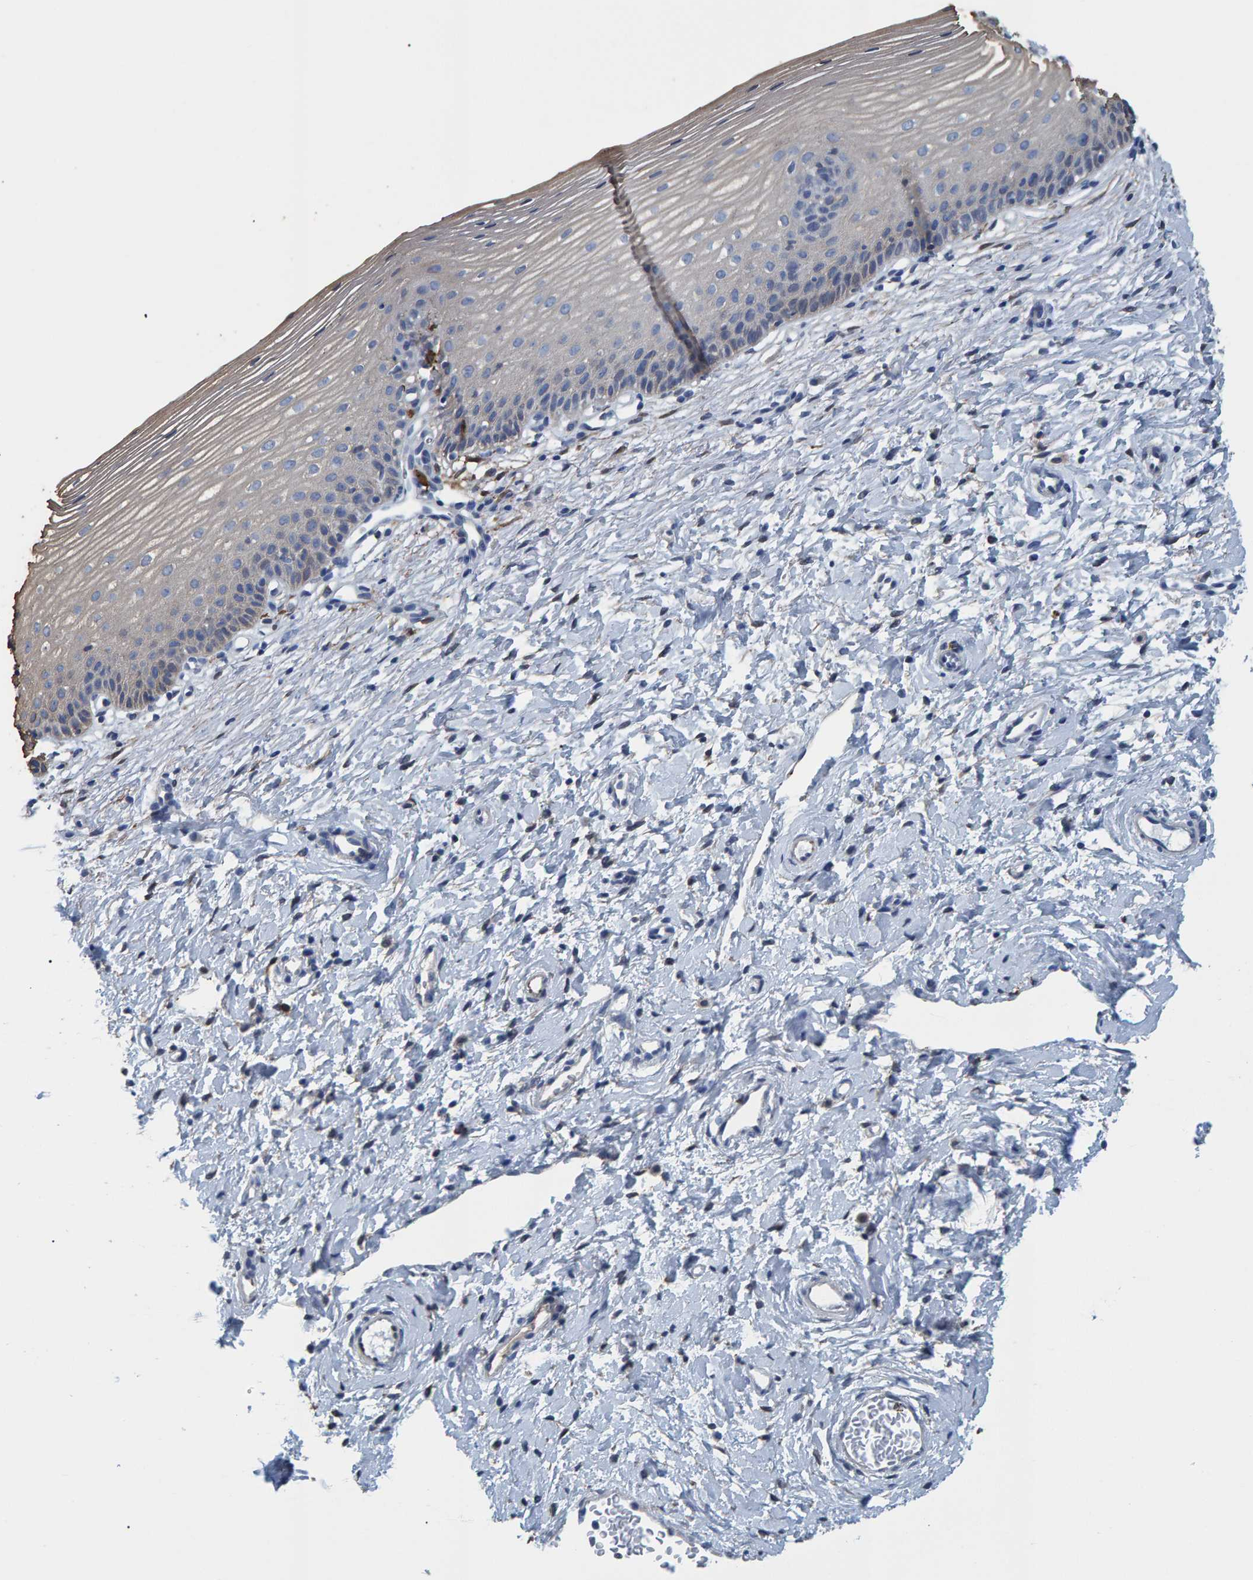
{"staining": {"intensity": "moderate", "quantity": "<25%", "location": "cytoplasmic/membranous,nuclear"}, "tissue": "cervix", "cell_type": "Glandular cells", "image_type": "normal", "snomed": [{"axis": "morphology", "description": "Normal tissue, NOS"}, {"axis": "topography", "description": "Cervix"}], "caption": "A histopathology image of human cervix stained for a protein reveals moderate cytoplasmic/membranous,nuclear brown staining in glandular cells. (IHC, brightfield microscopy, high magnification).", "gene": "IDO1", "patient": {"sex": "female", "age": 72}}